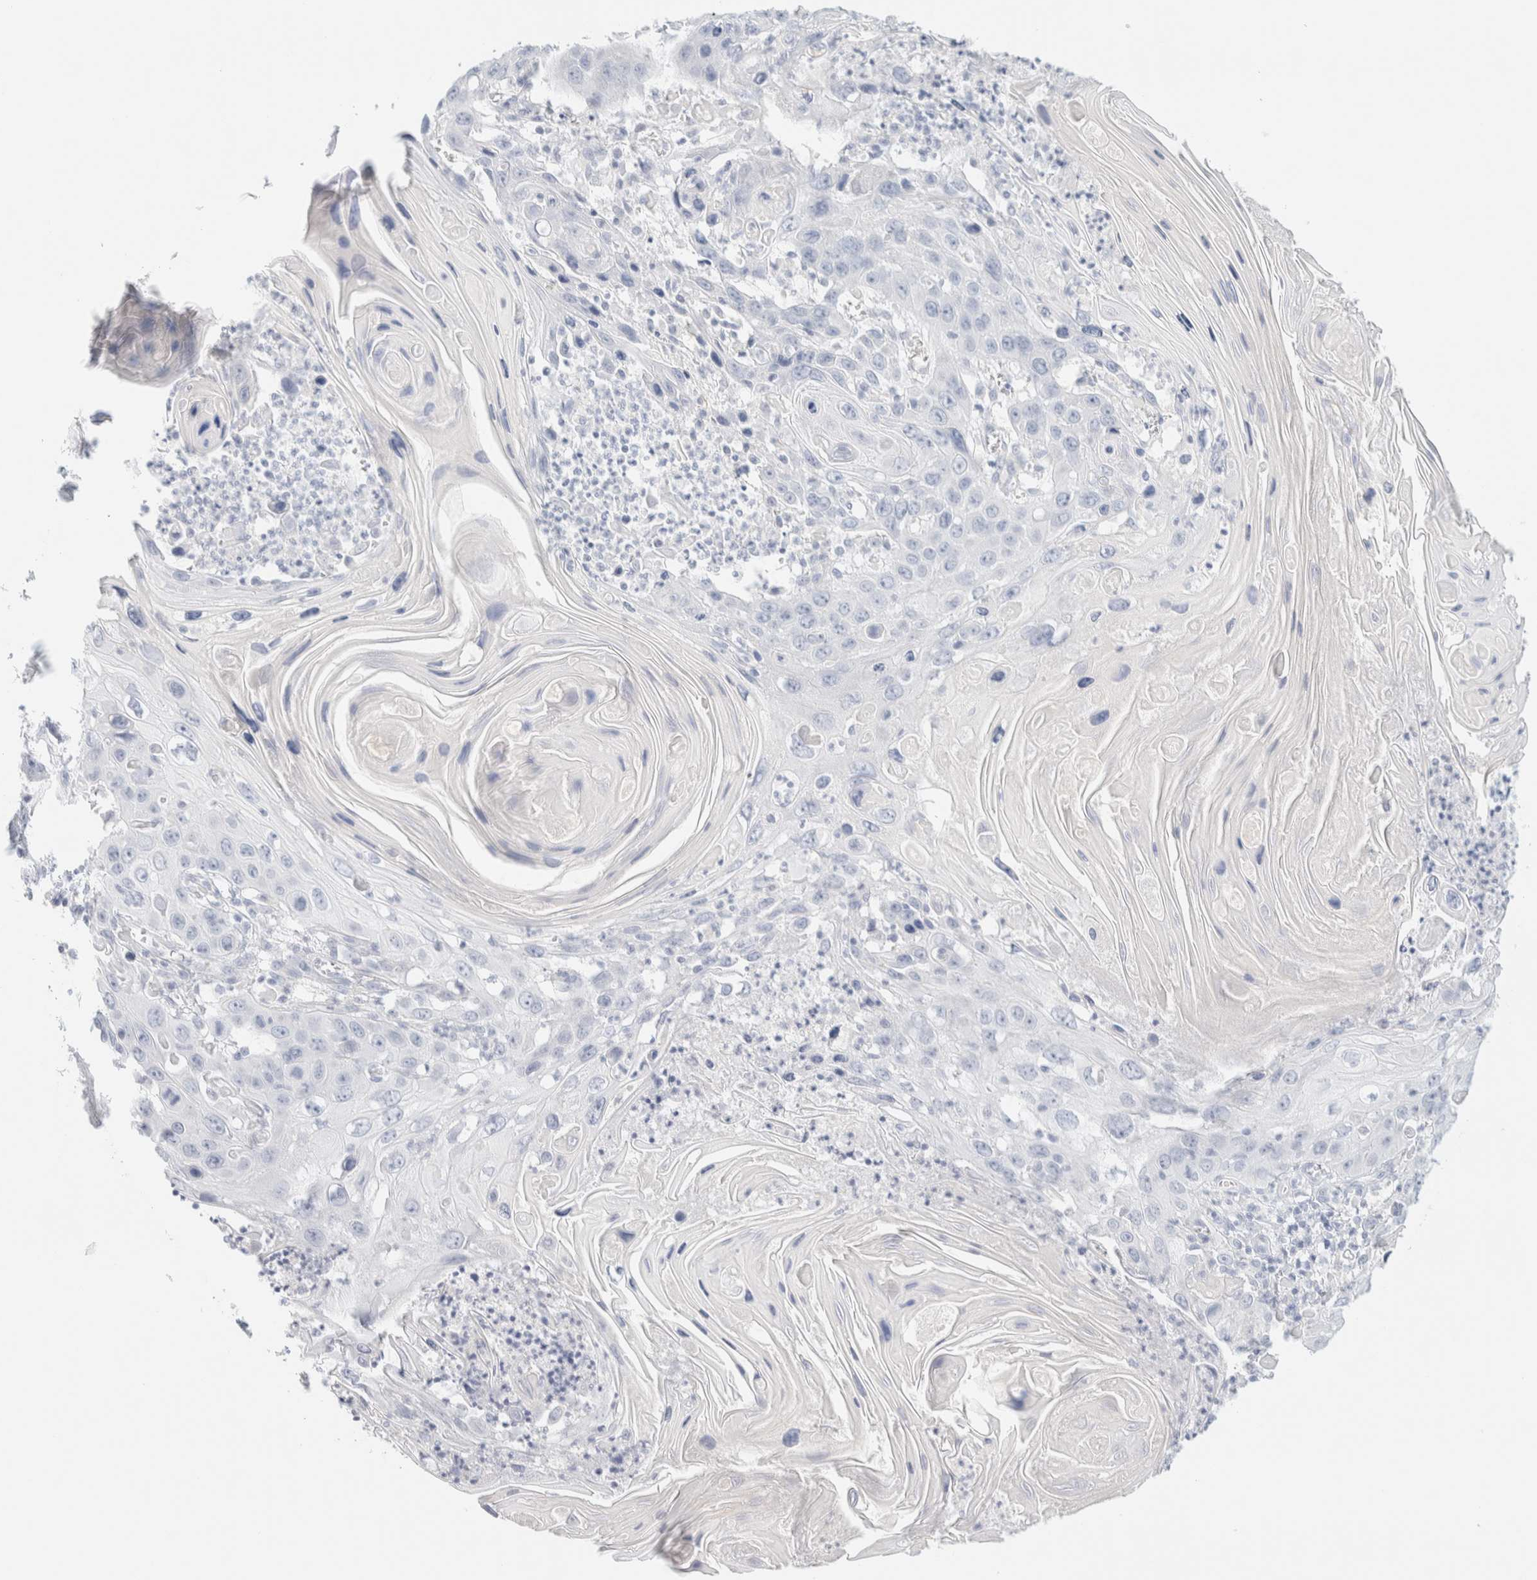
{"staining": {"intensity": "negative", "quantity": "none", "location": "none"}, "tissue": "skin cancer", "cell_type": "Tumor cells", "image_type": "cancer", "snomed": [{"axis": "morphology", "description": "Squamous cell carcinoma, NOS"}, {"axis": "topography", "description": "Skin"}], "caption": "DAB immunohistochemical staining of skin cancer shows no significant positivity in tumor cells.", "gene": "AFMID", "patient": {"sex": "male", "age": 55}}